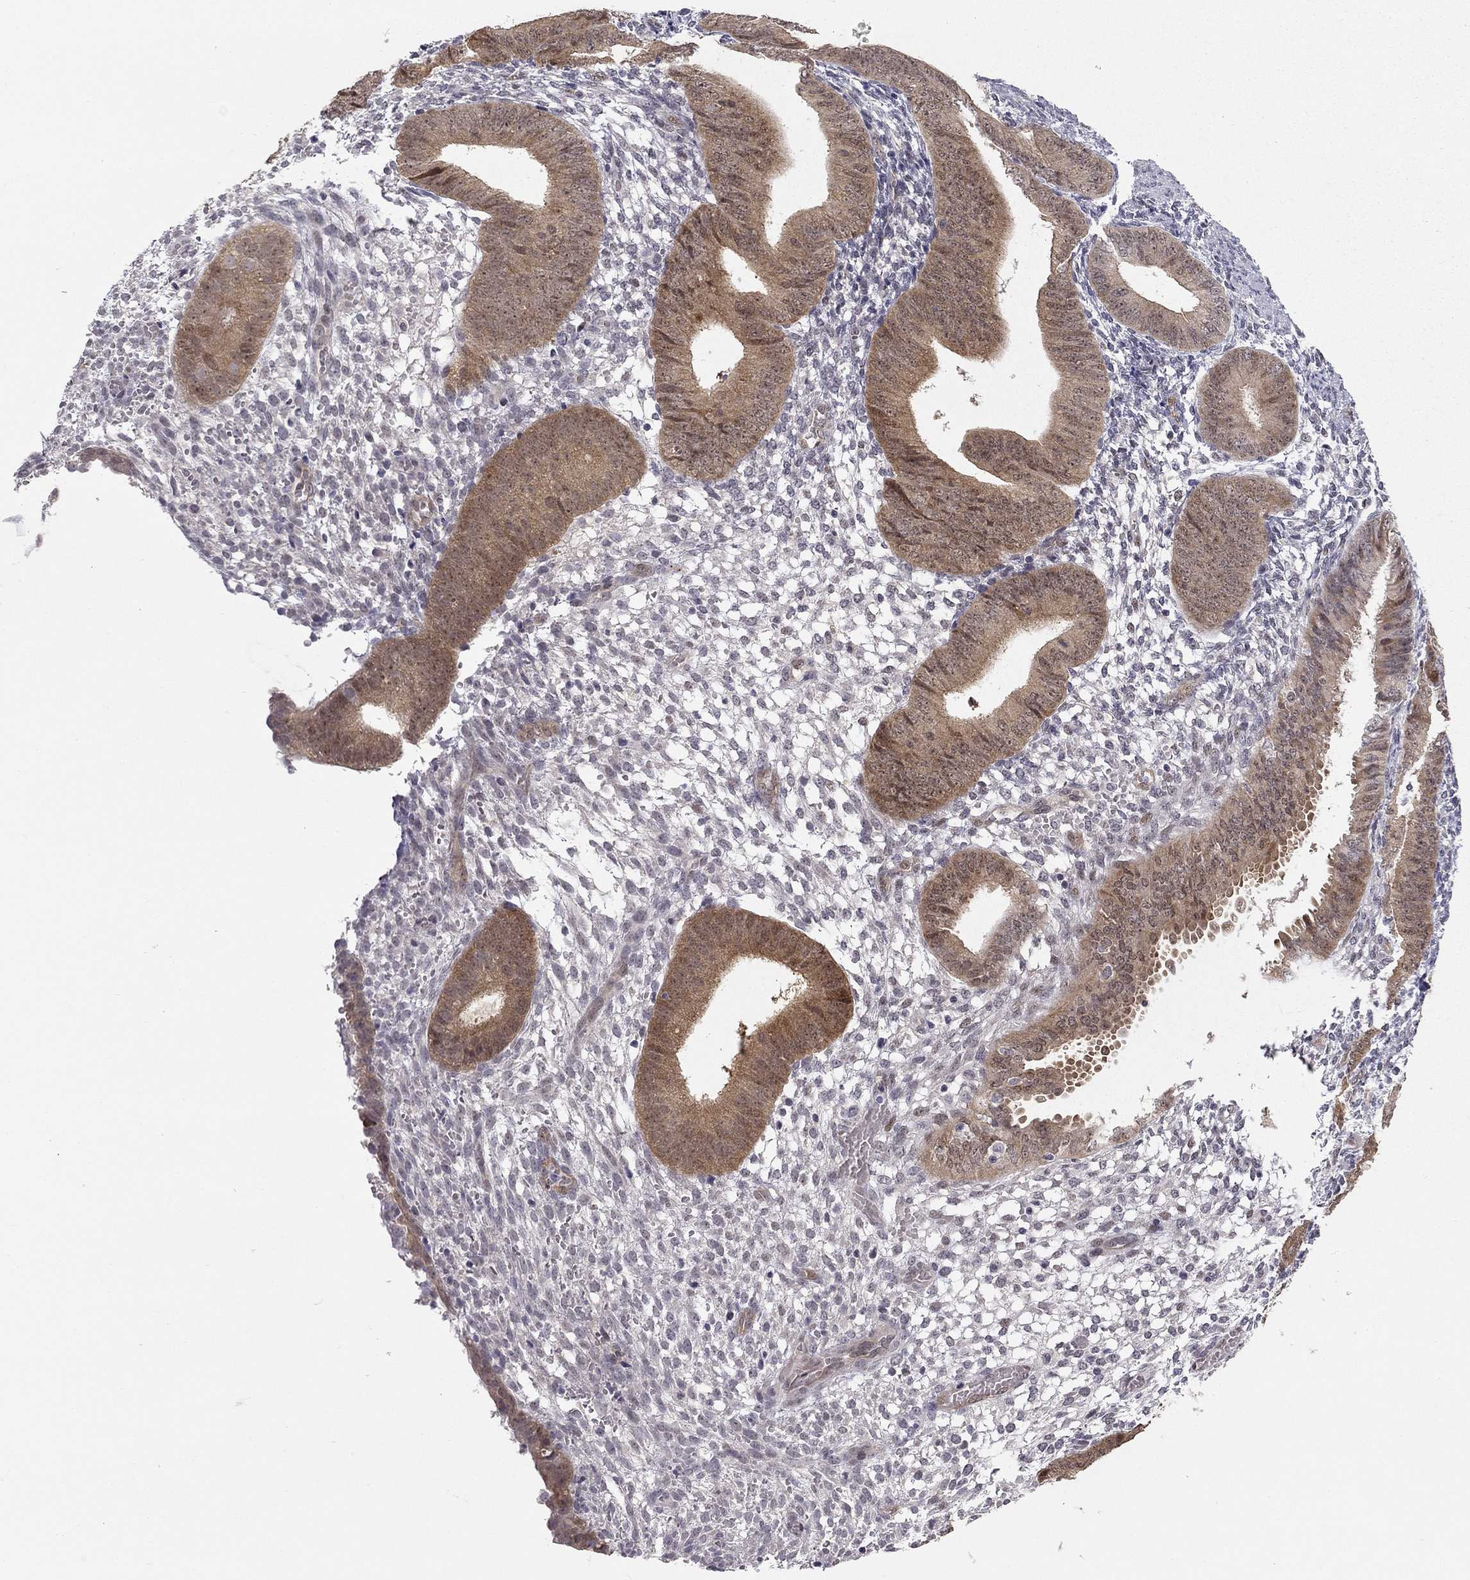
{"staining": {"intensity": "weak", "quantity": ">75%", "location": "cytoplasmic/membranous"}, "tissue": "endometrium", "cell_type": "Cells in endometrial stroma", "image_type": "normal", "snomed": [{"axis": "morphology", "description": "Normal tissue, NOS"}, {"axis": "topography", "description": "Endometrium"}], "caption": "The image reveals a brown stain indicating the presence of a protein in the cytoplasmic/membranous of cells in endometrial stroma in endometrium. (DAB (3,3'-diaminobenzidine) = brown stain, brightfield microscopy at high magnification).", "gene": "STXBP6", "patient": {"sex": "female", "age": 39}}